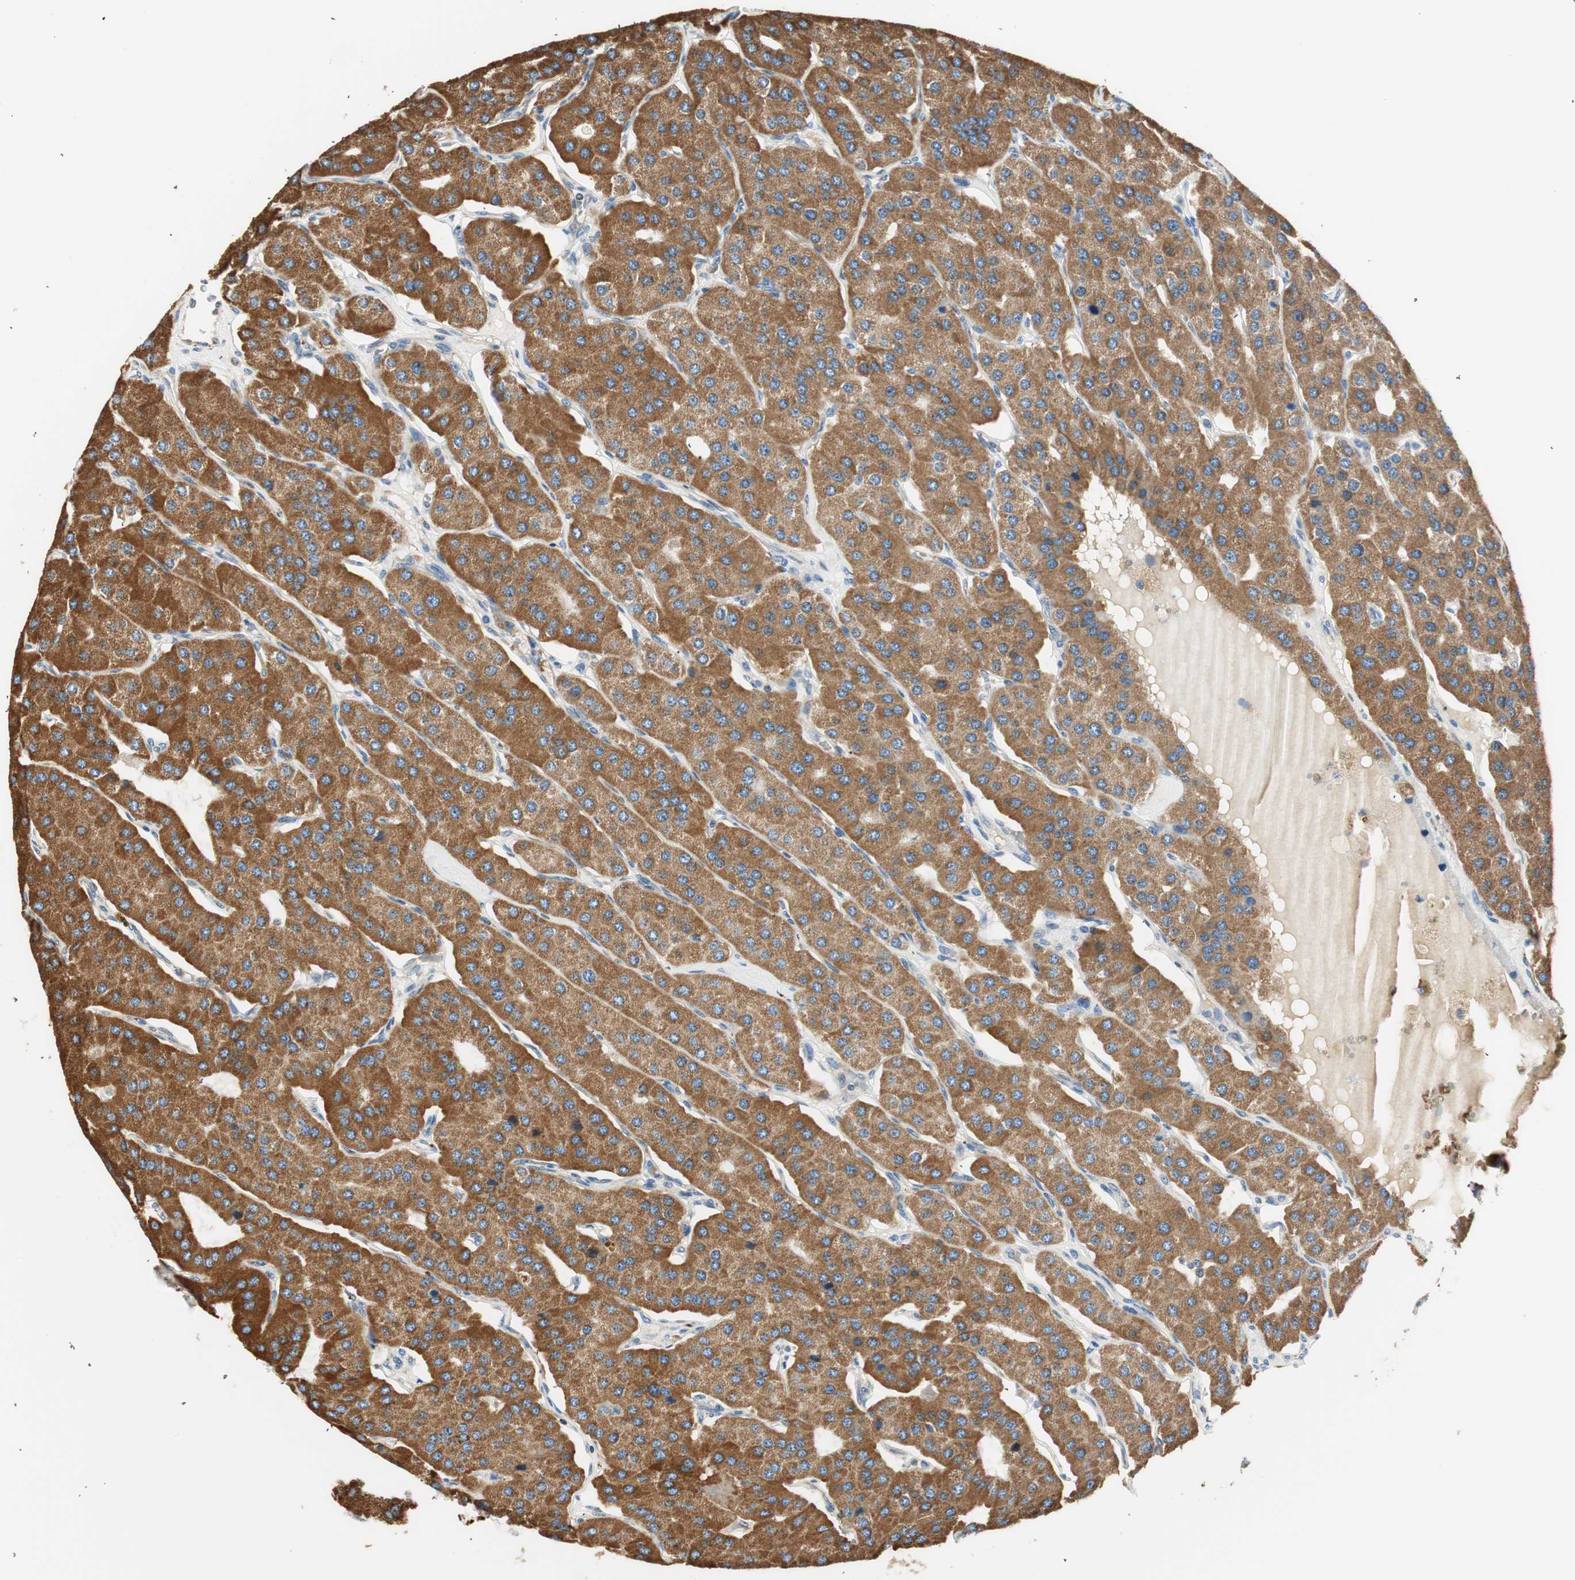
{"staining": {"intensity": "moderate", "quantity": "25%-75%", "location": "cytoplasmic/membranous"}, "tissue": "parathyroid gland", "cell_type": "Glandular cells", "image_type": "normal", "snomed": [{"axis": "morphology", "description": "Normal tissue, NOS"}, {"axis": "morphology", "description": "Adenoma, NOS"}, {"axis": "topography", "description": "Parathyroid gland"}], "caption": "Immunohistochemistry of unremarkable parathyroid gland demonstrates medium levels of moderate cytoplasmic/membranous positivity in approximately 25%-75% of glandular cells.", "gene": "RORB", "patient": {"sex": "female", "age": 86}}